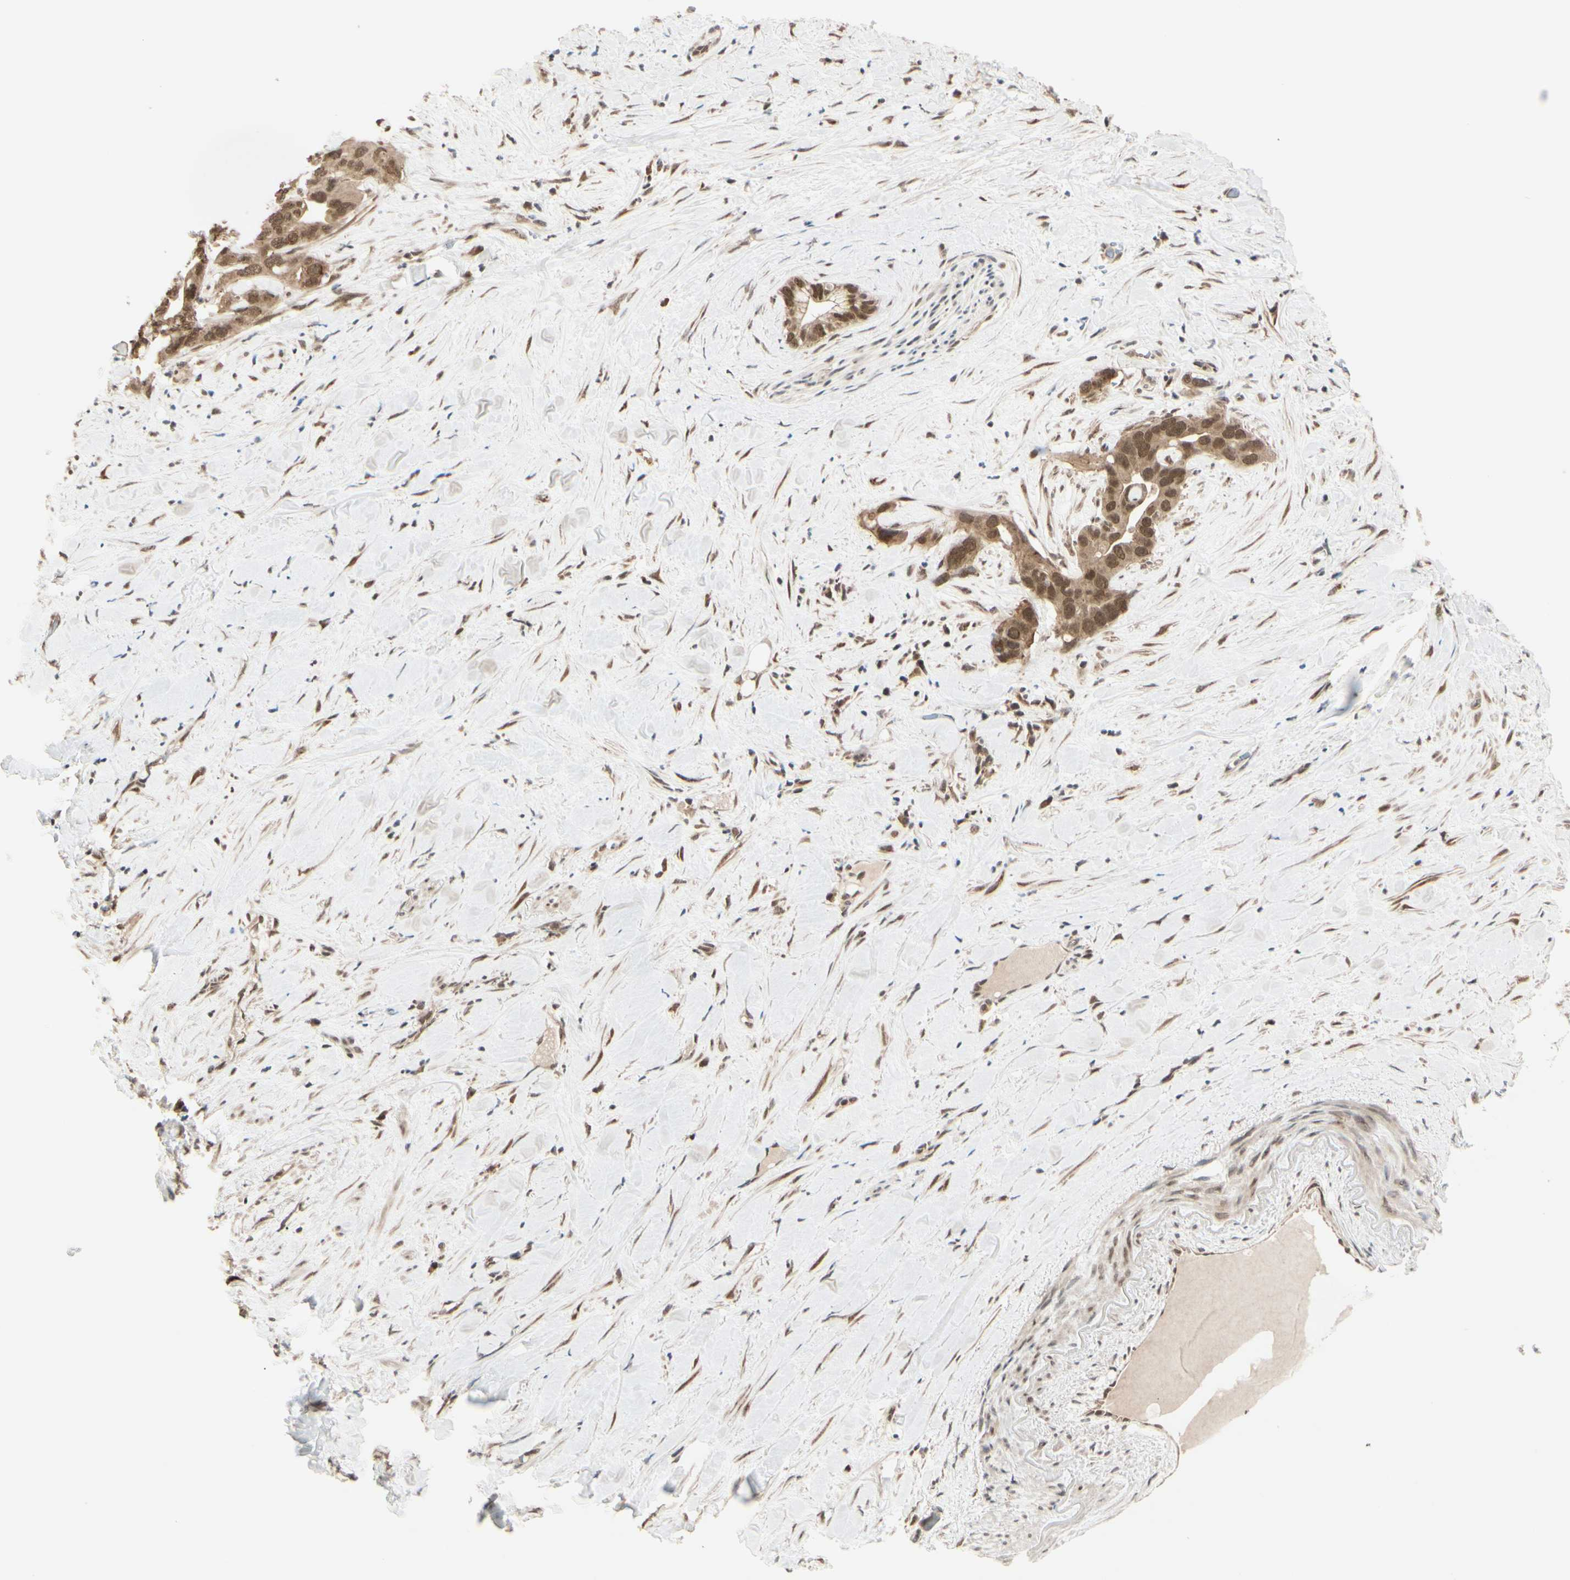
{"staining": {"intensity": "moderate", "quantity": ">75%", "location": "cytoplasmic/membranous,nuclear"}, "tissue": "liver cancer", "cell_type": "Tumor cells", "image_type": "cancer", "snomed": [{"axis": "morphology", "description": "Cholangiocarcinoma"}, {"axis": "topography", "description": "Liver"}], "caption": "IHC micrograph of neoplastic tissue: human liver cancer (cholangiocarcinoma) stained using IHC displays medium levels of moderate protein expression localized specifically in the cytoplasmic/membranous and nuclear of tumor cells, appearing as a cytoplasmic/membranous and nuclear brown color.", "gene": "BRMS1", "patient": {"sex": "female", "age": 65}}